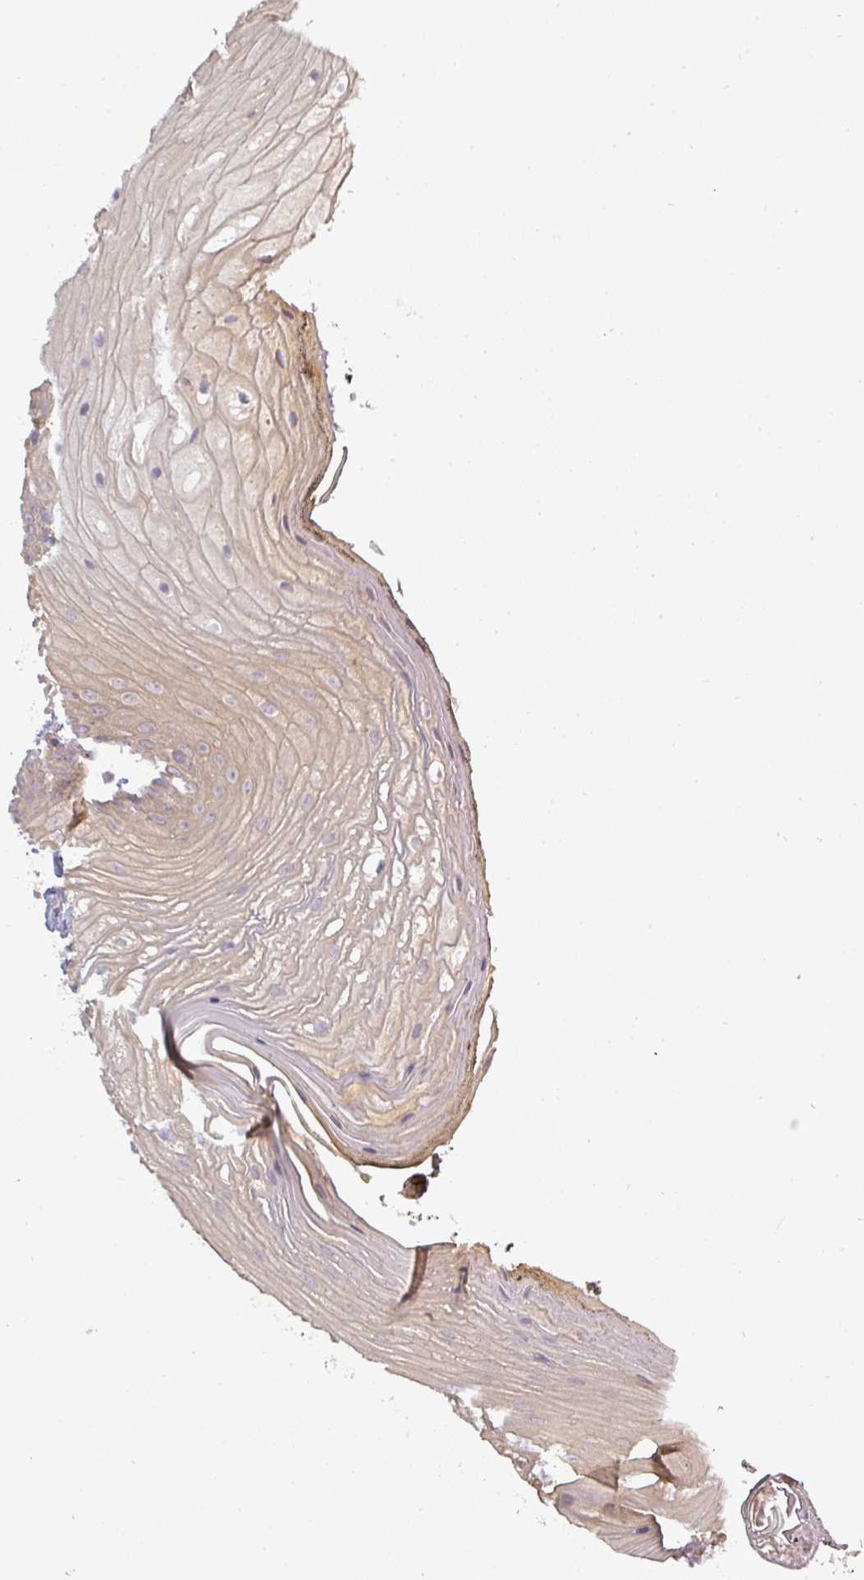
{"staining": {"intensity": "moderate", "quantity": "<25%", "location": "cytoplasmic/membranous"}, "tissue": "oral mucosa", "cell_type": "Squamous epithelial cells", "image_type": "normal", "snomed": [{"axis": "morphology", "description": "Normal tissue, NOS"}, {"axis": "morphology", "description": "Squamous cell carcinoma, NOS"}, {"axis": "topography", "description": "Oral tissue"}, {"axis": "topography", "description": "Head-Neck"}], "caption": "Immunohistochemistry of unremarkable oral mucosa displays low levels of moderate cytoplasmic/membranous staining in about <25% of squamous epithelial cells. The staining was performed using DAB to visualize the protein expression in brown, while the nuclei were stained in blue with hematoxylin (Magnification: 20x).", "gene": "NIN", "patient": {"sex": "female", "age": 81}}